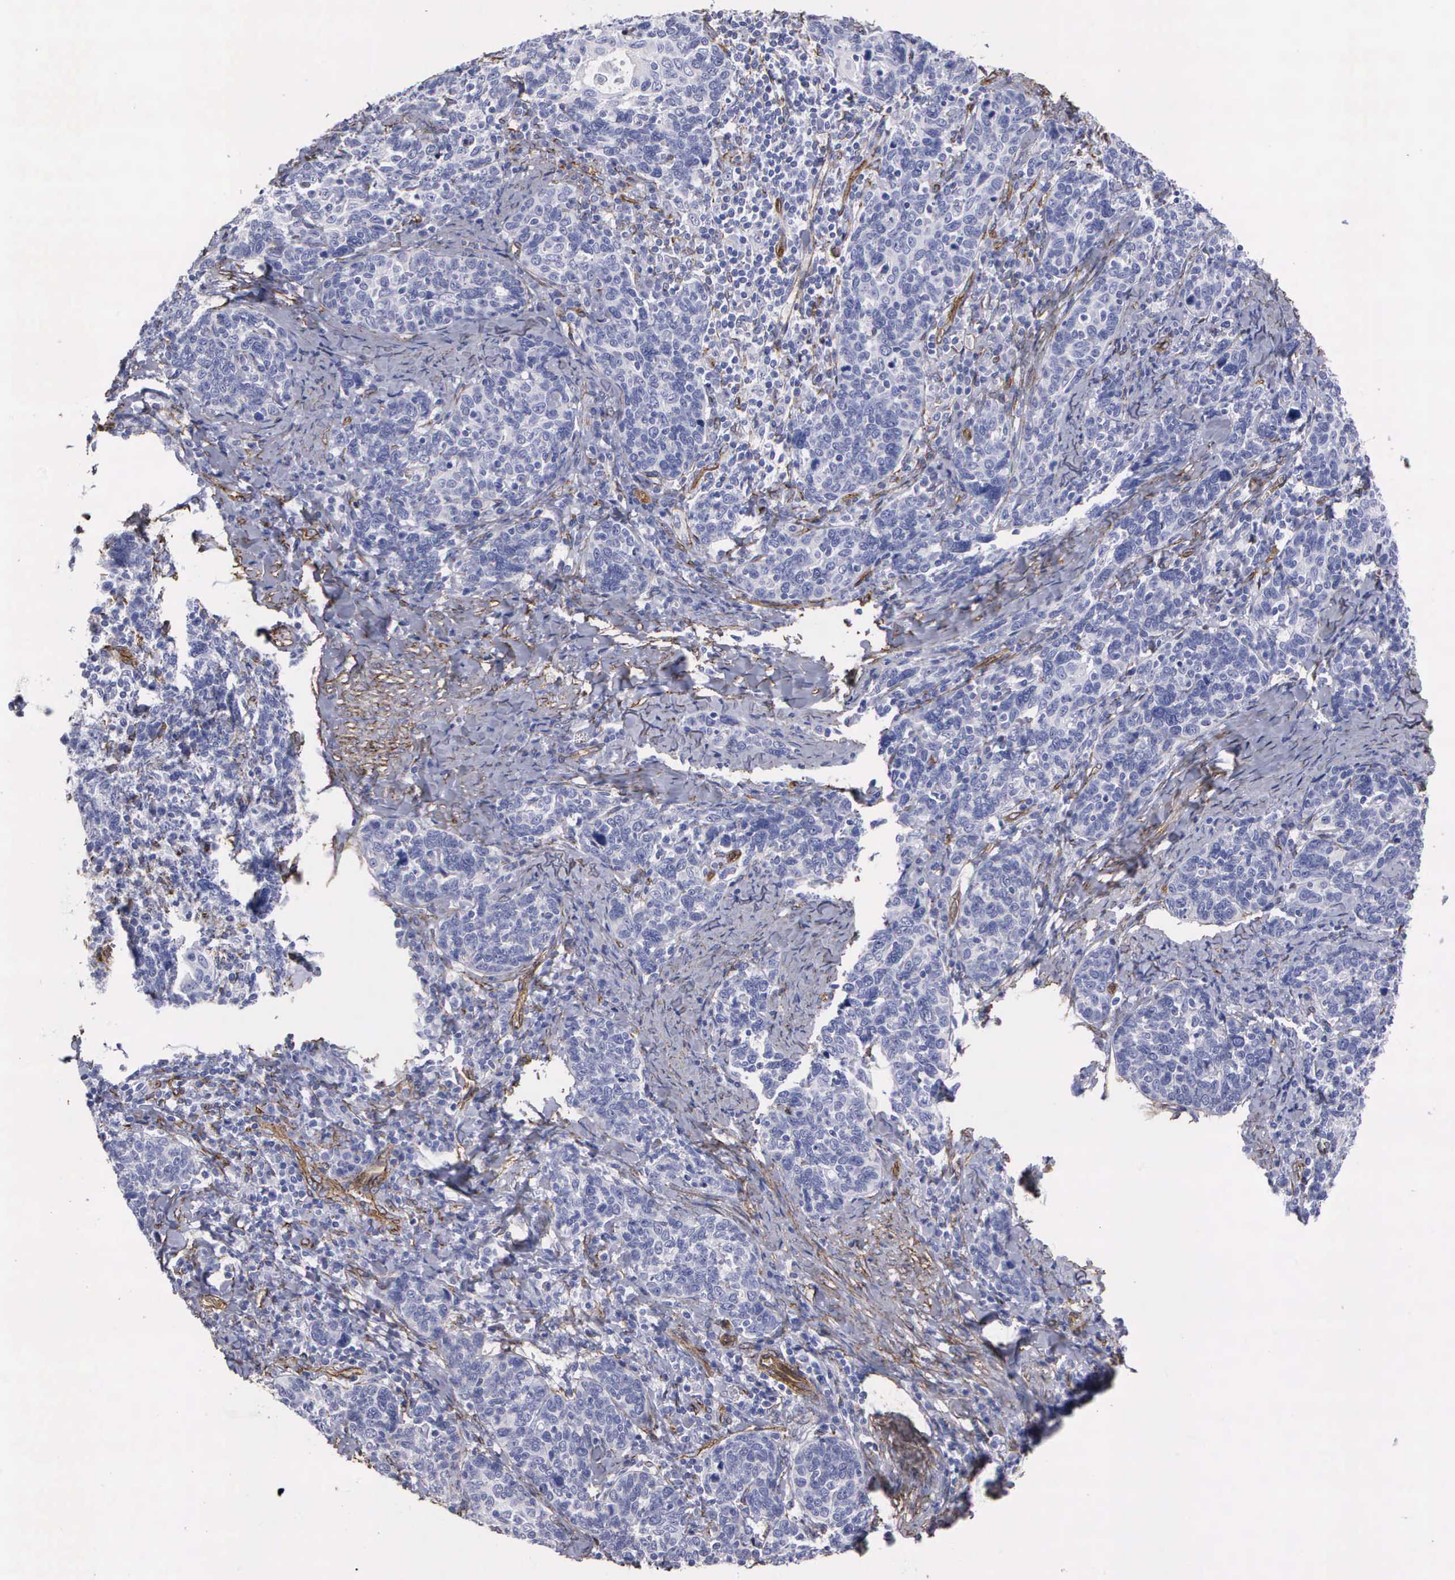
{"staining": {"intensity": "negative", "quantity": "none", "location": "none"}, "tissue": "cervical cancer", "cell_type": "Tumor cells", "image_type": "cancer", "snomed": [{"axis": "morphology", "description": "Squamous cell carcinoma, NOS"}, {"axis": "topography", "description": "Cervix"}], "caption": "Immunohistochemistry (IHC) photomicrograph of neoplastic tissue: squamous cell carcinoma (cervical) stained with DAB exhibits no significant protein expression in tumor cells.", "gene": "MAGEB10", "patient": {"sex": "female", "age": 41}}